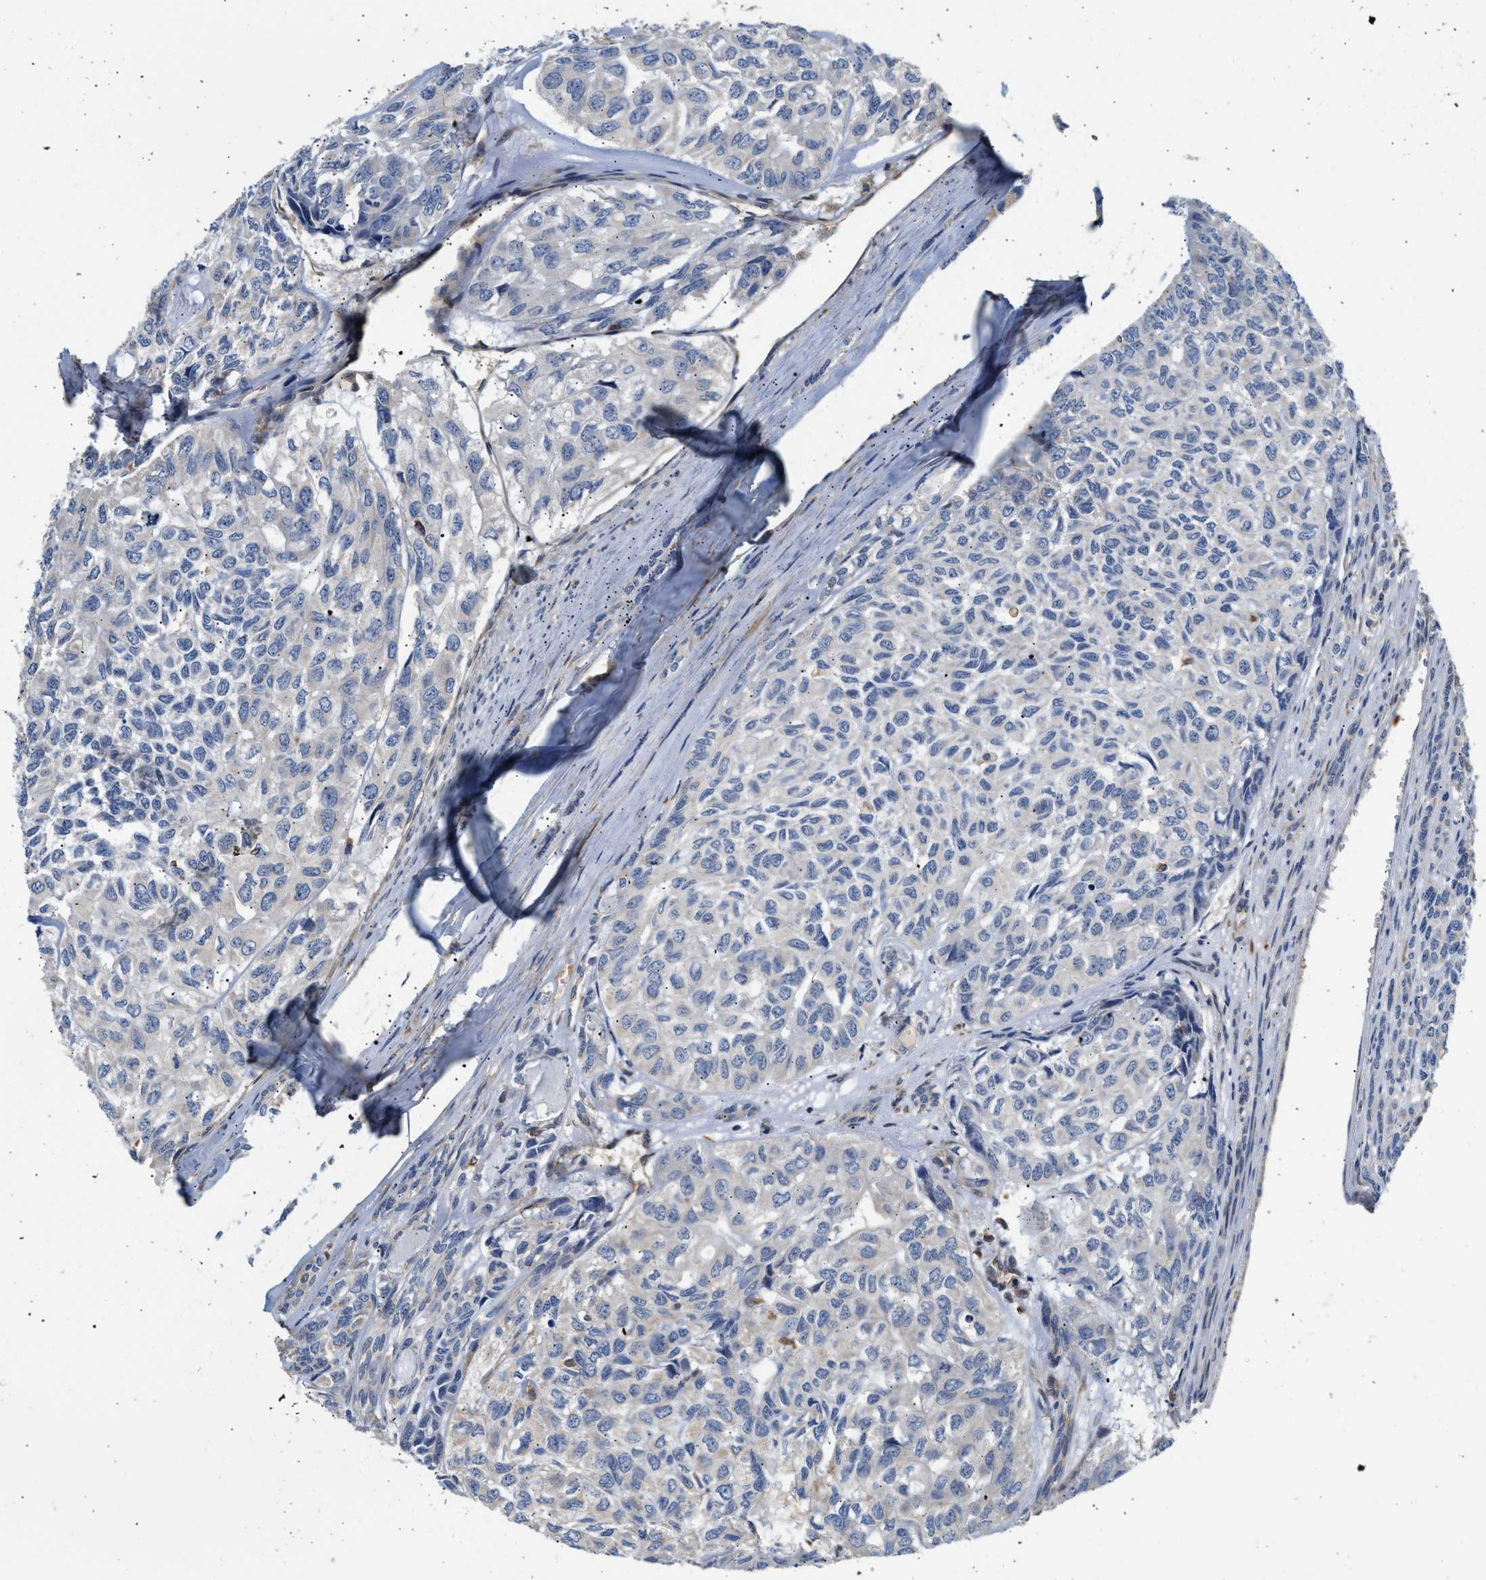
{"staining": {"intensity": "negative", "quantity": "none", "location": "none"}, "tissue": "head and neck cancer", "cell_type": "Tumor cells", "image_type": "cancer", "snomed": [{"axis": "morphology", "description": "Adenocarcinoma, NOS"}, {"axis": "topography", "description": "Salivary gland, NOS"}, {"axis": "topography", "description": "Head-Neck"}], "caption": "Immunohistochemistry photomicrograph of human head and neck cancer stained for a protein (brown), which exhibits no positivity in tumor cells.", "gene": "RAB31", "patient": {"sex": "female", "age": 76}}